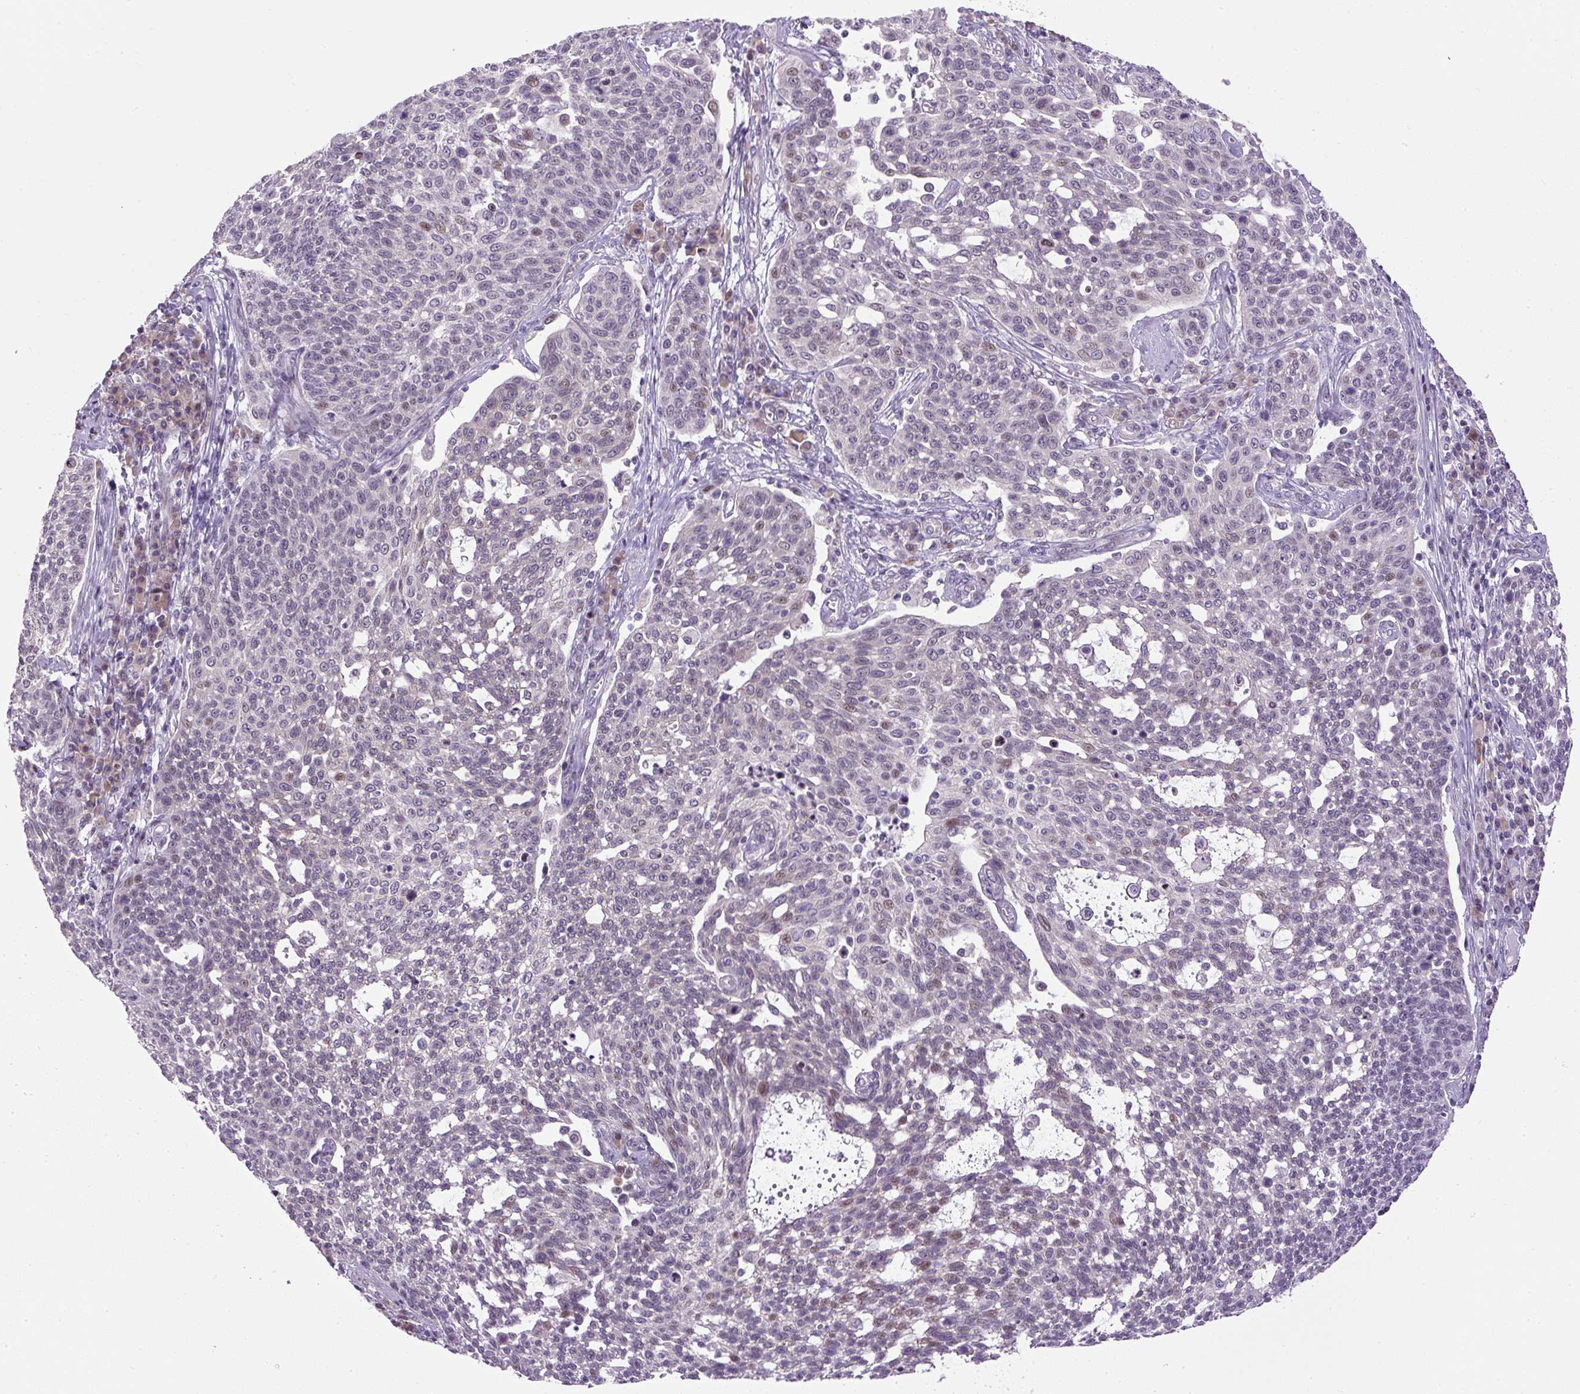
{"staining": {"intensity": "moderate", "quantity": "<25%", "location": "nuclear"}, "tissue": "cervical cancer", "cell_type": "Tumor cells", "image_type": "cancer", "snomed": [{"axis": "morphology", "description": "Squamous cell carcinoma, NOS"}, {"axis": "topography", "description": "Cervix"}], "caption": "This histopathology image displays immunohistochemistry (IHC) staining of squamous cell carcinoma (cervical), with low moderate nuclear expression in approximately <25% of tumor cells.", "gene": "ARHGEF18", "patient": {"sex": "female", "age": 34}}